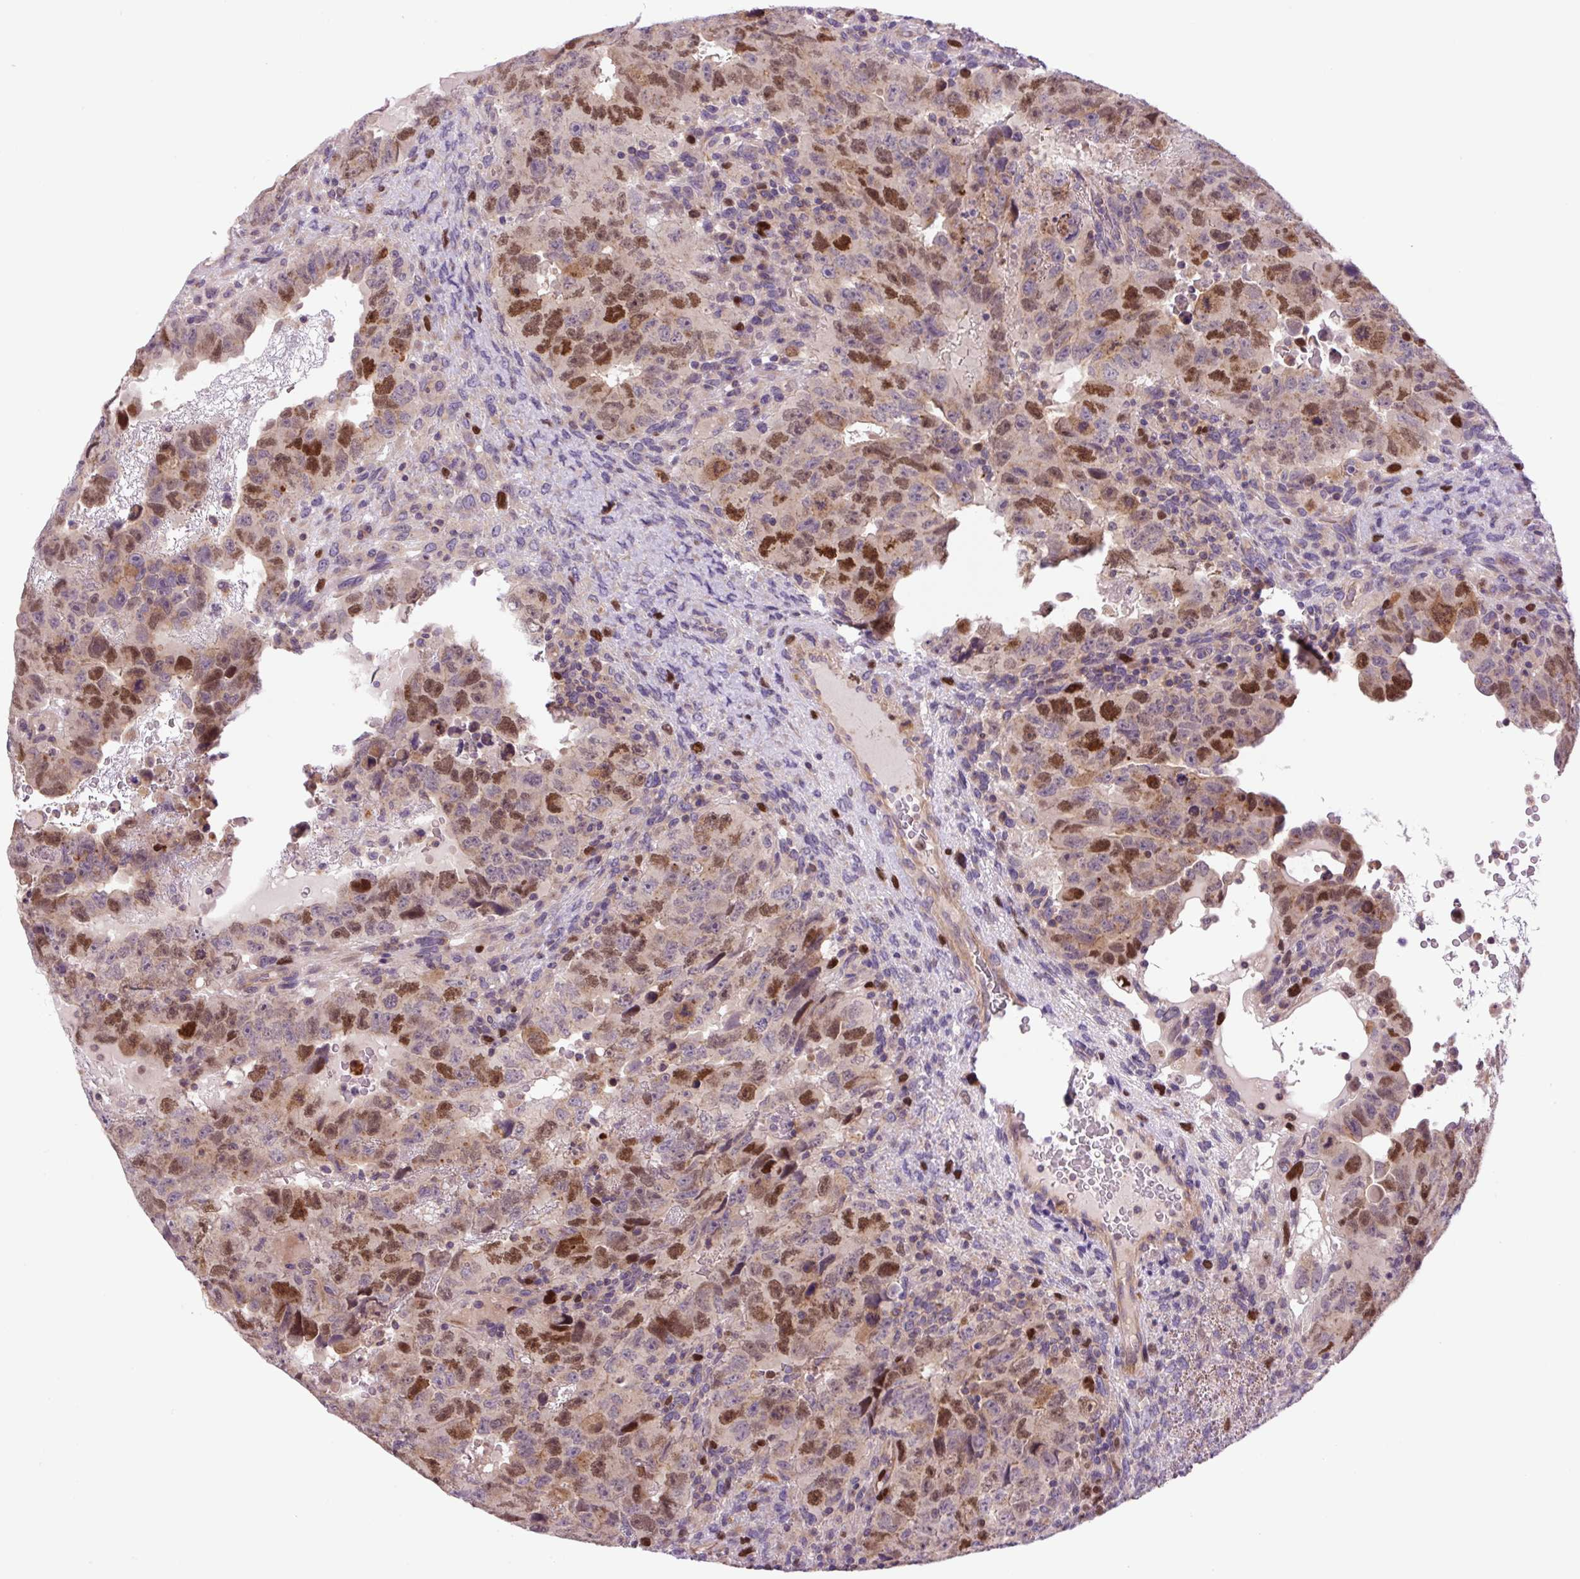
{"staining": {"intensity": "moderate", "quantity": ">75%", "location": "nuclear"}, "tissue": "testis cancer", "cell_type": "Tumor cells", "image_type": "cancer", "snomed": [{"axis": "morphology", "description": "Carcinoma, Embryonal, NOS"}, {"axis": "topography", "description": "Testis"}], "caption": "Testis cancer (embryonal carcinoma) was stained to show a protein in brown. There is medium levels of moderate nuclear staining in about >75% of tumor cells.", "gene": "KIFC1", "patient": {"sex": "male", "age": 24}}